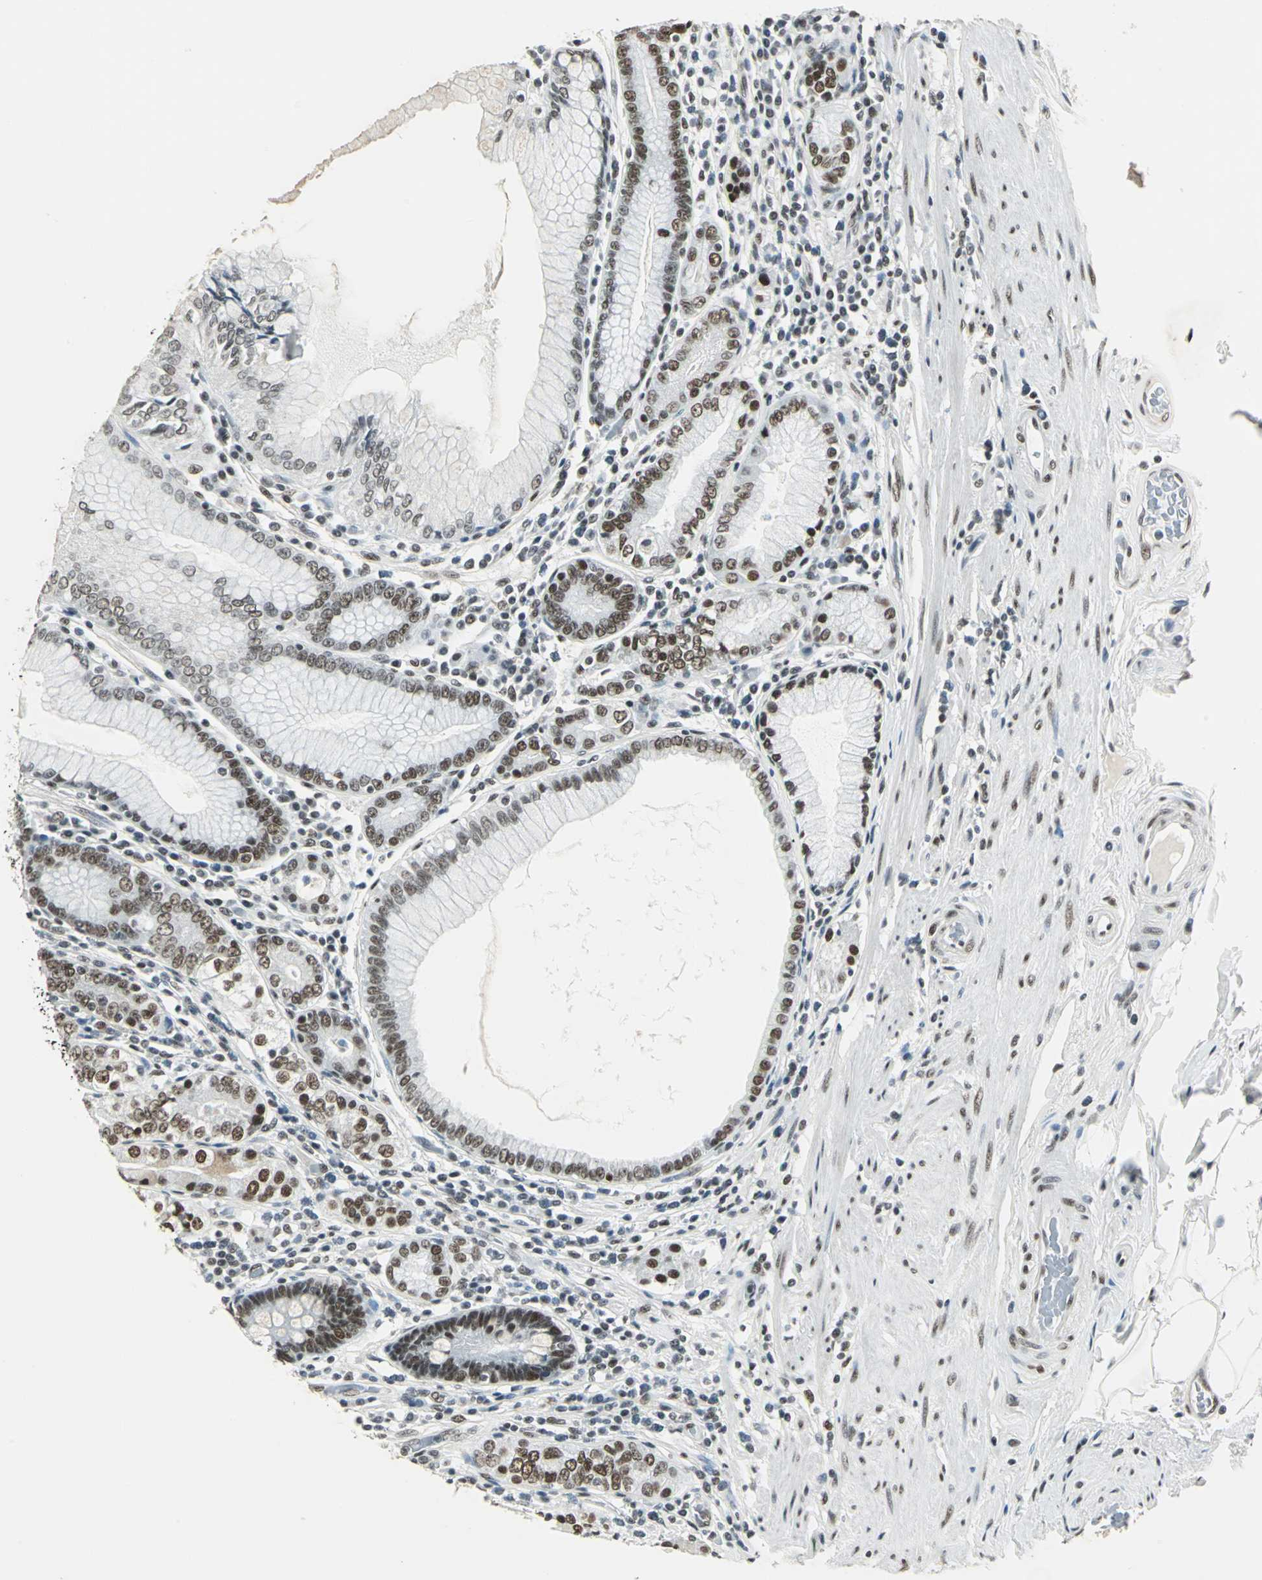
{"staining": {"intensity": "strong", "quantity": ">75%", "location": "cytoplasmic/membranous,nuclear"}, "tissue": "stomach", "cell_type": "Glandular cells", "image_type": "normal", "snomed": [{"axis": "morphology", "description": "Normal tissue, NOS"}, {"axis": "topography", "description": "Stomach, lower"}], "caption": "Immunohistochemistry (IHC) photomicrograph of normal human stomach stained for a protein (brown), which reveals high levels of strong cytoplasmic/membranous,nuclear positivity in approximately >75% of glandular cells.", "gene": "ADNP", "patient": {"sex": "female", "age": 76}}